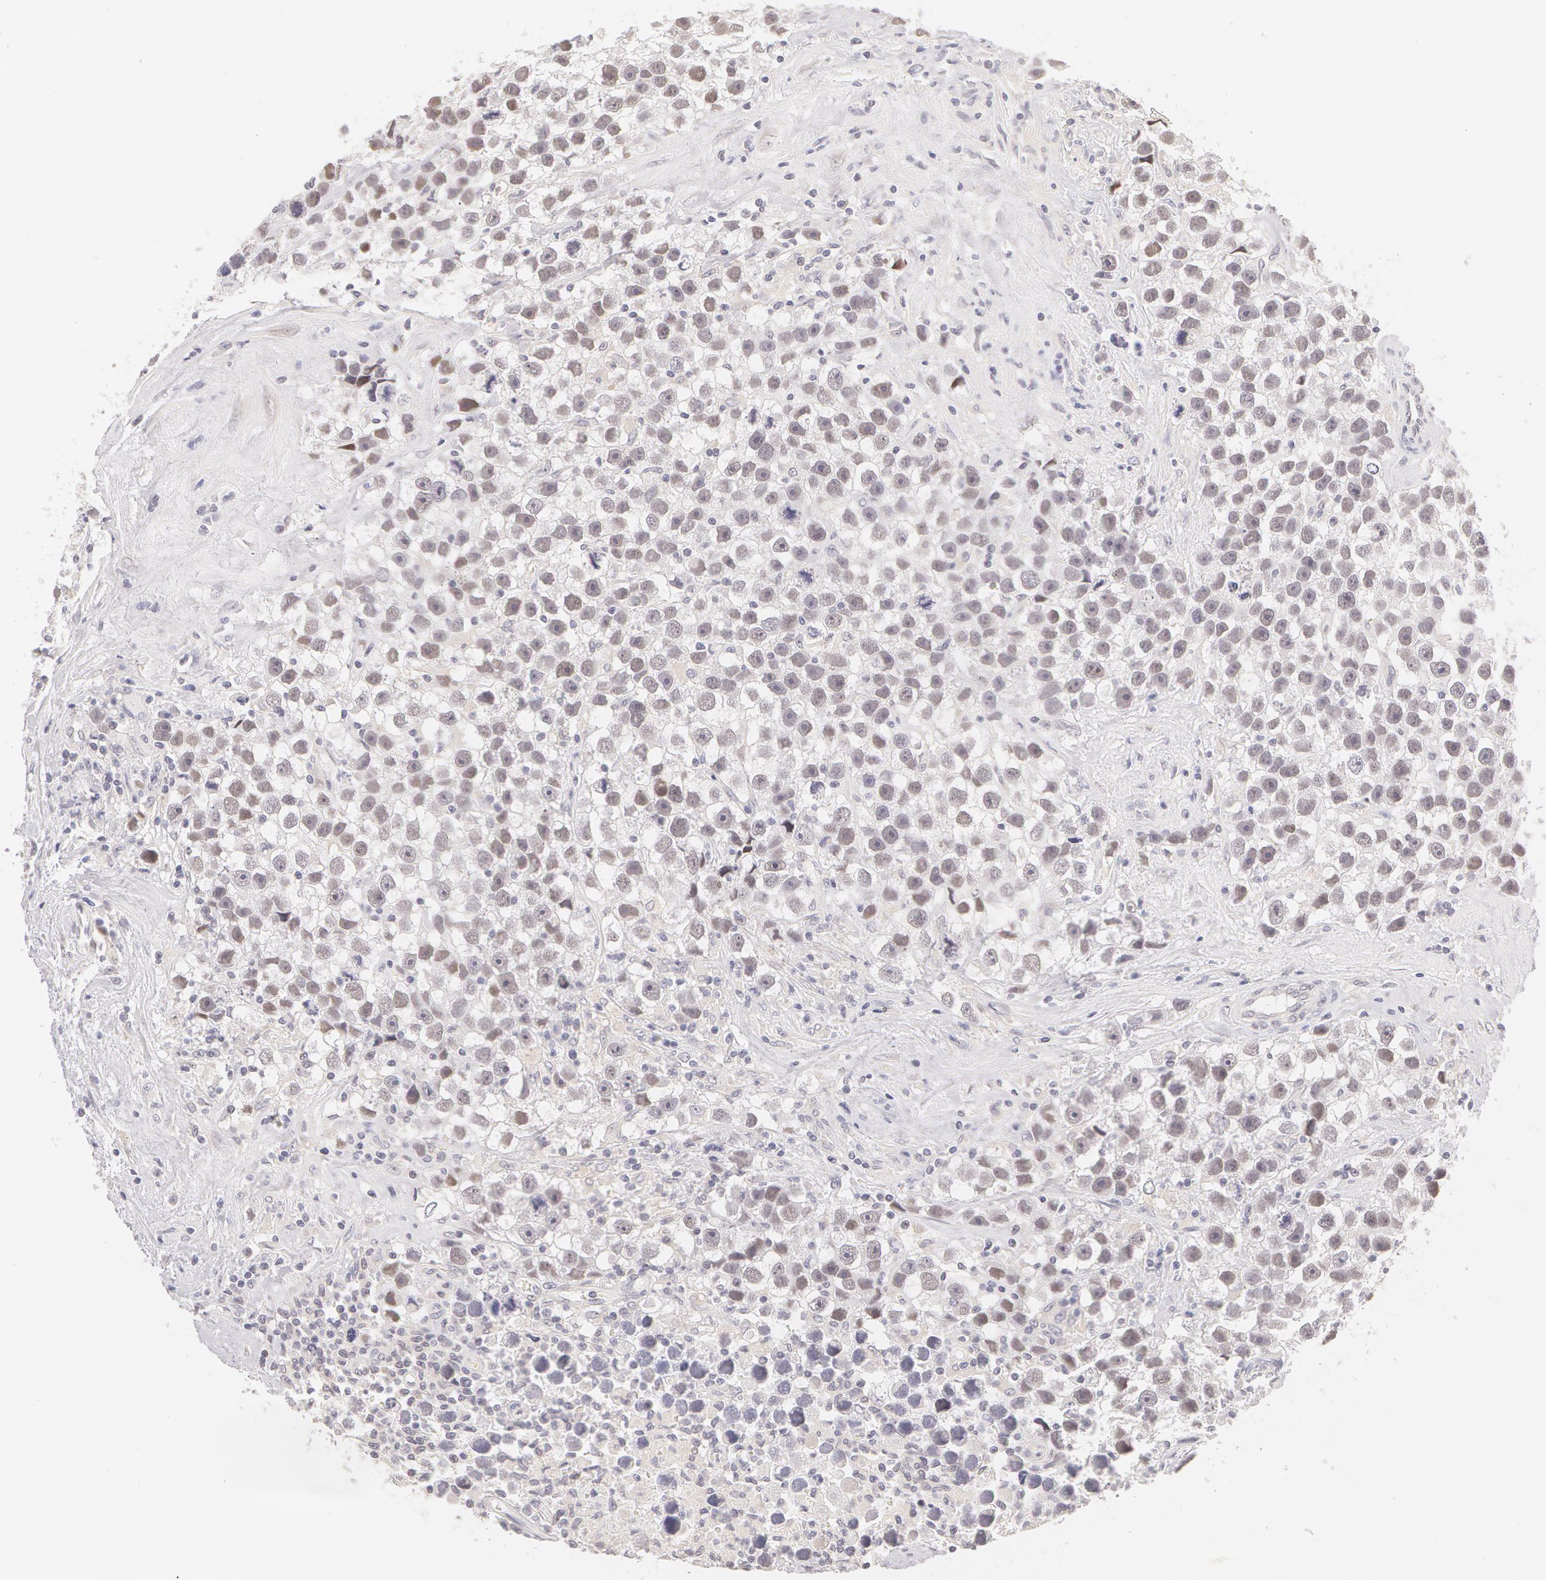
{"staining": {"intensity": "negative", "quantity": "none", "location": "none"}, "tissue": "testis cancer", "cell_type": "Tumor cells", "image_type": "cancer", "snomed": [{"axis": "morphology", "description": "Seminoma, NOS"}, {"axis": "topography", "description": "Testis"}], "caption": "An immunohistochemistry (IHC) image of seminoma (testis) is shown. There is no staining in tumor cells of seminoma (testis).", "gene": "ZNF597", "patient": {"sex": "male", "age": 43}}